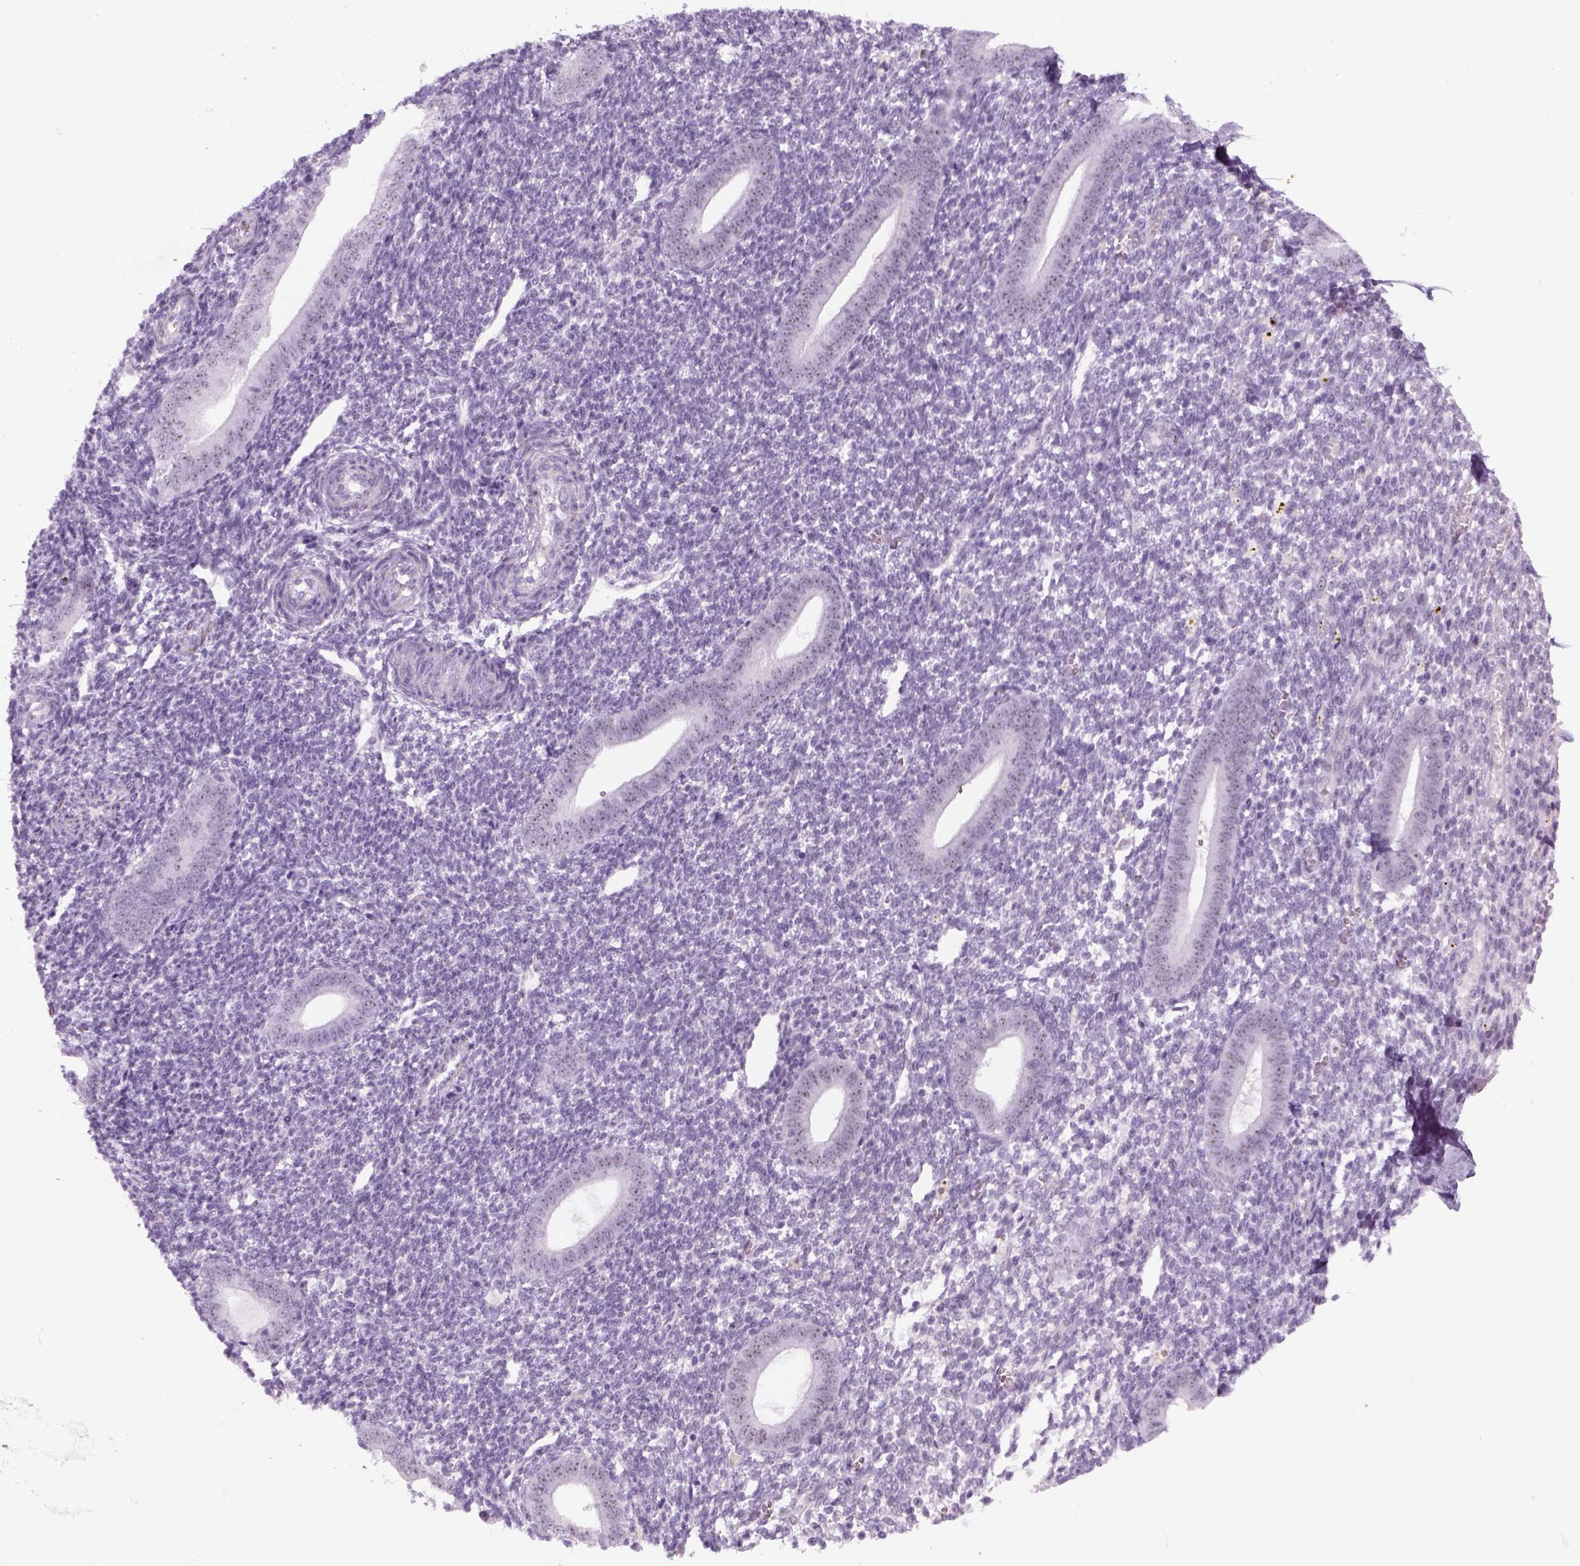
{"staining": {"intensity": "negative", "quantity": "none", "location": "none"}, "tissue": "endometrium", "cell_type": "Cells in endometrial stroma", "image_type": "normal", "snomed": [{"axis": "morphology", "description": "Normal tissue, NOS"}, {"axis": "topography", "description": "Endometrium"}], "caption": "Immunohistochemical staining of unremarkable endometrium demonstrates no significant positivity in cells in endometrial stroma. (Immunohistochemistry (ihc), brightfield microscopy, high magnification).", "gene": "ZNF865", "patient": {"sex": "female", "age": 25}}